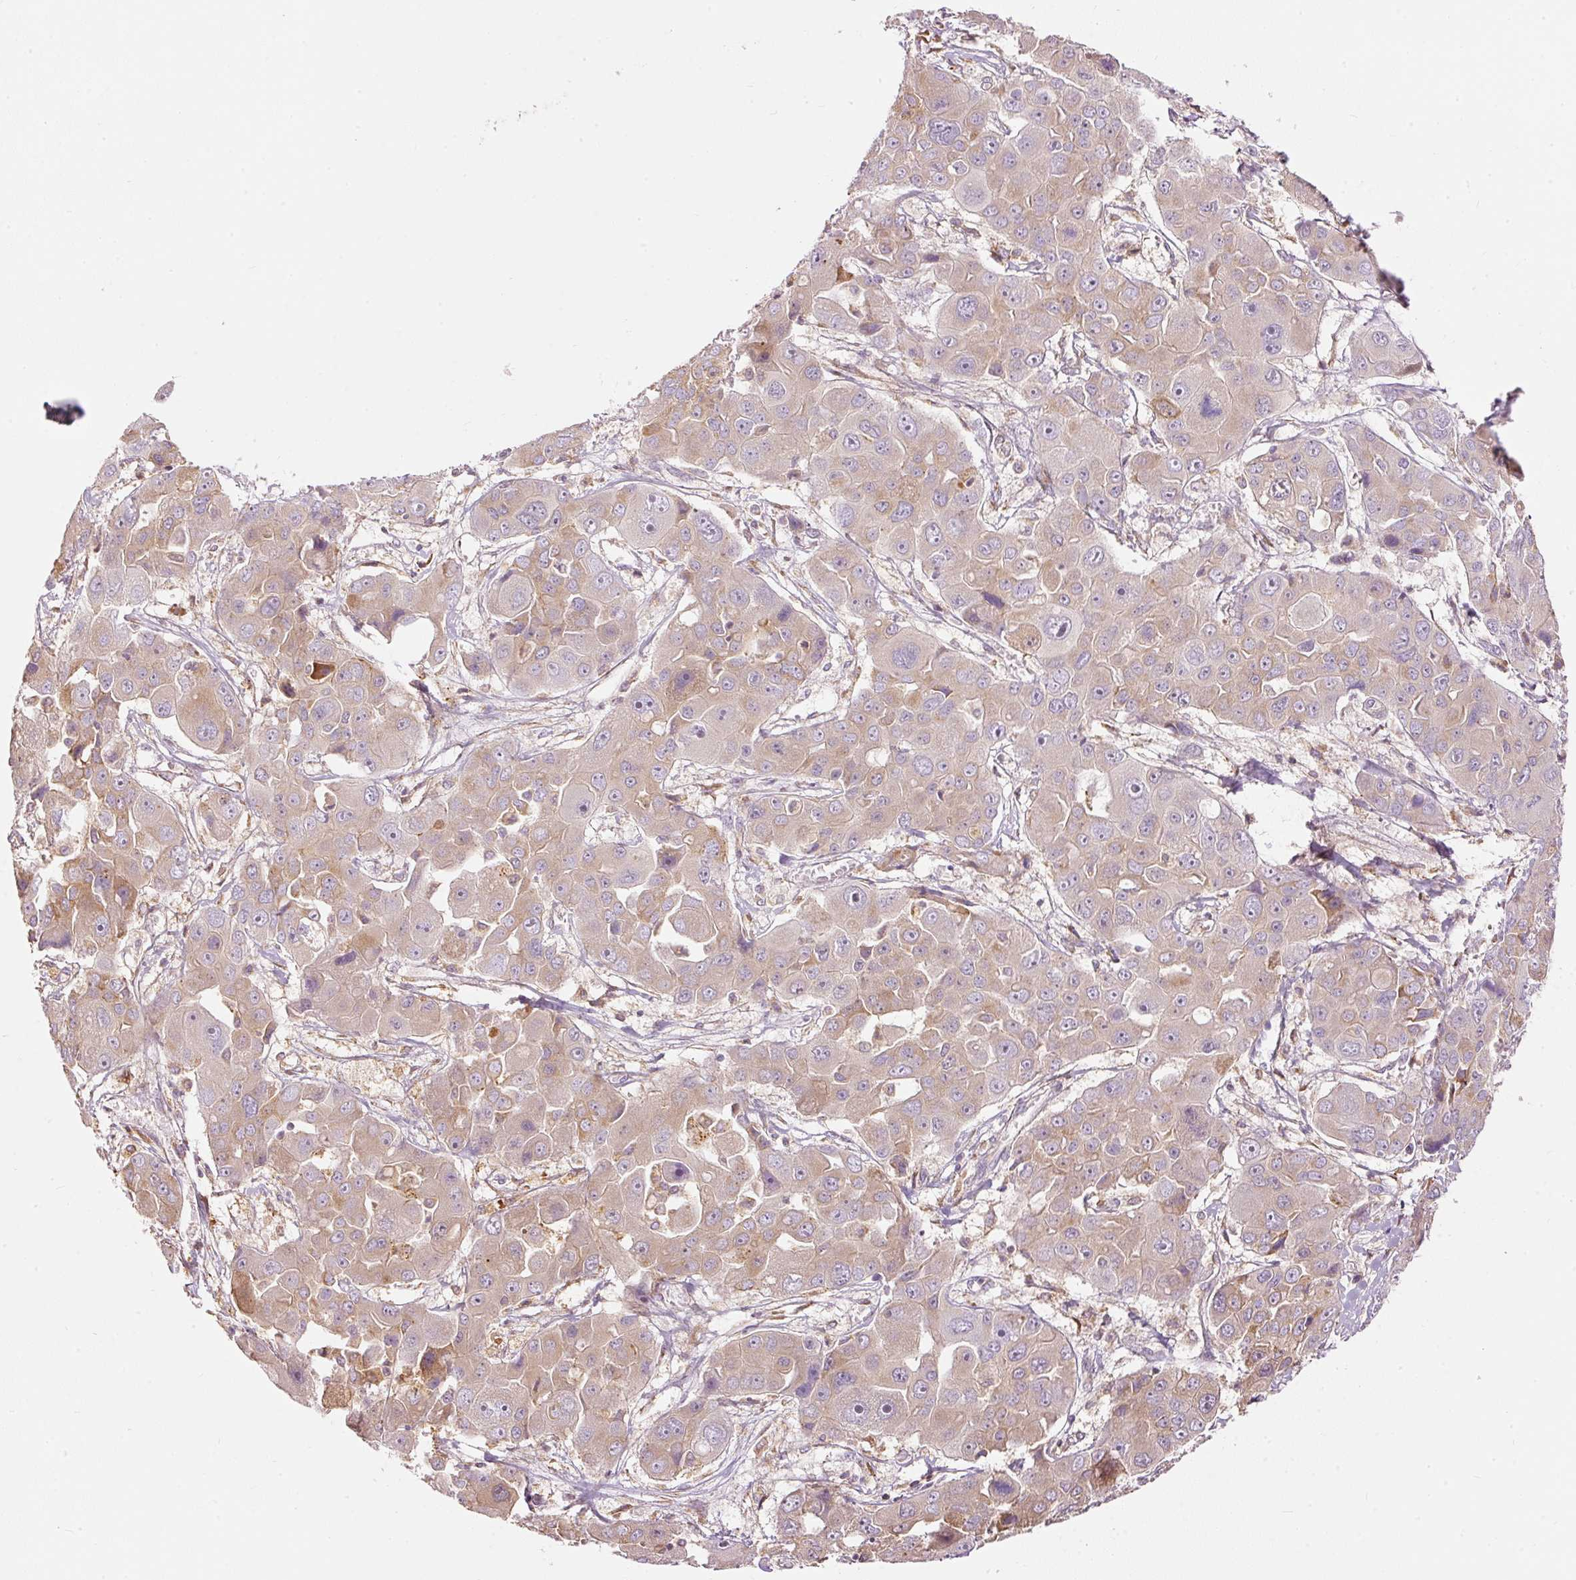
{"staining": {"intensity": "weak", "quantity": "25%-75%", "location": "cytoplasmic/membranous"}, "tissue": "liver cancer", "cell_type": "Tumor cells", "image_type": "cancer", "snomed": [{"axis": "morphology", "description": "Cholangiocarcinoma"}, {"axis": "topography", "description": "Liver"}], "caption": "This photomicrograph exhibits IHC staining of liver cancer (cholangiocarcinoma), with low weak cytoplasmic/membranous positivity in about 25%-75% of tumor cells.", "gene": "SNAPC5", "patient": {"sex": "male", "age": 67}}